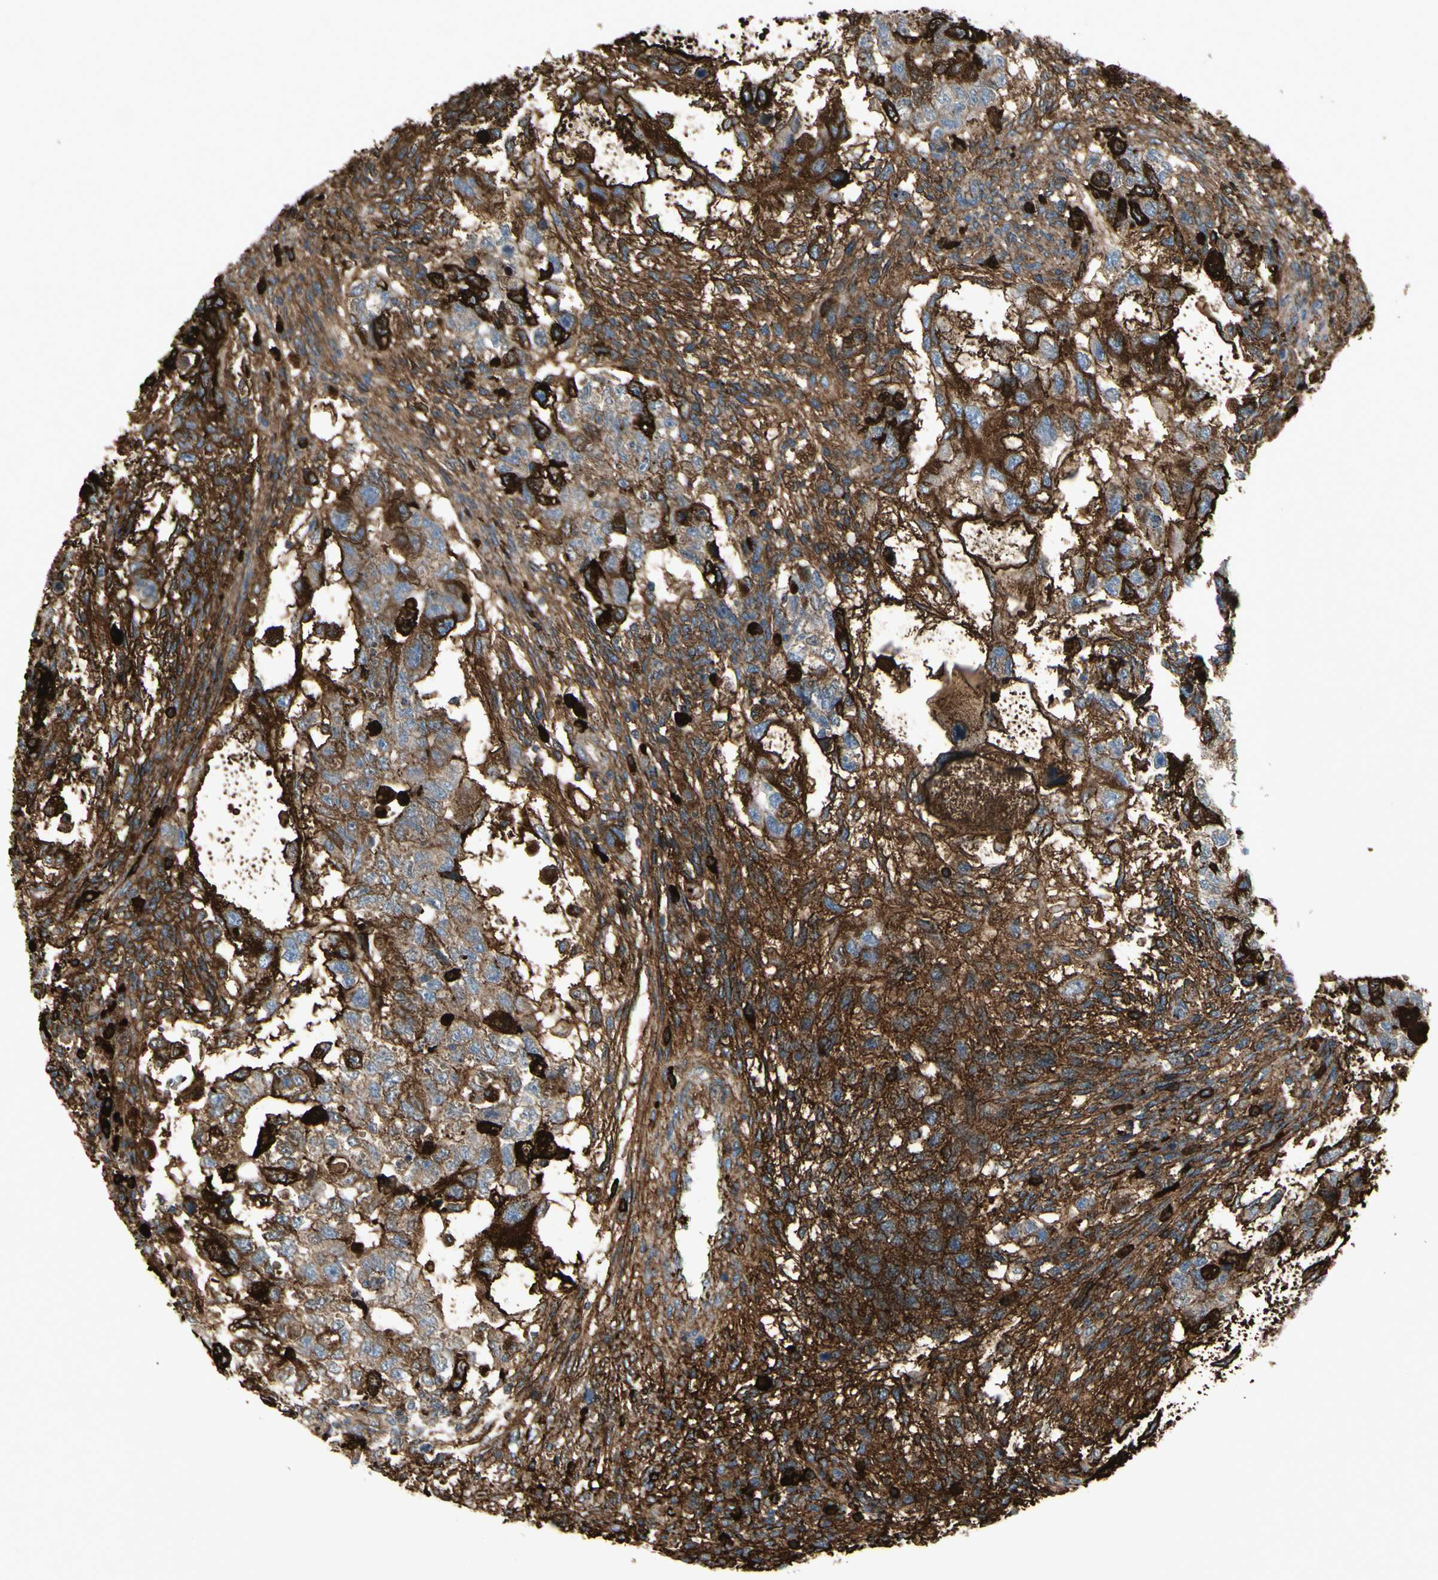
{"staining": {"intensity": "moderate", "quantity": ">75%", "location": "cytoplasmic/membranous"}, "tissue": "testis cancer", "cell_type": "Tumor cells", "image_type": "cancer", "snomed": [{"axis": "morphology", "description": "Normal tissue, NOS"}, {"axis": "morphology", "description": "Carcinoma, Embryonal, NOS"}, {"axis": "topography", "description": "Testis"}], "caption": "Immunohistochemical staining of human embryonal carcinoma (testis) shows moderate cytoplasmic/membranous protein positivity in about >75% of tumor cells.", "gene": "IGHG1", "patient": {"sex": "male", "age": 36}}